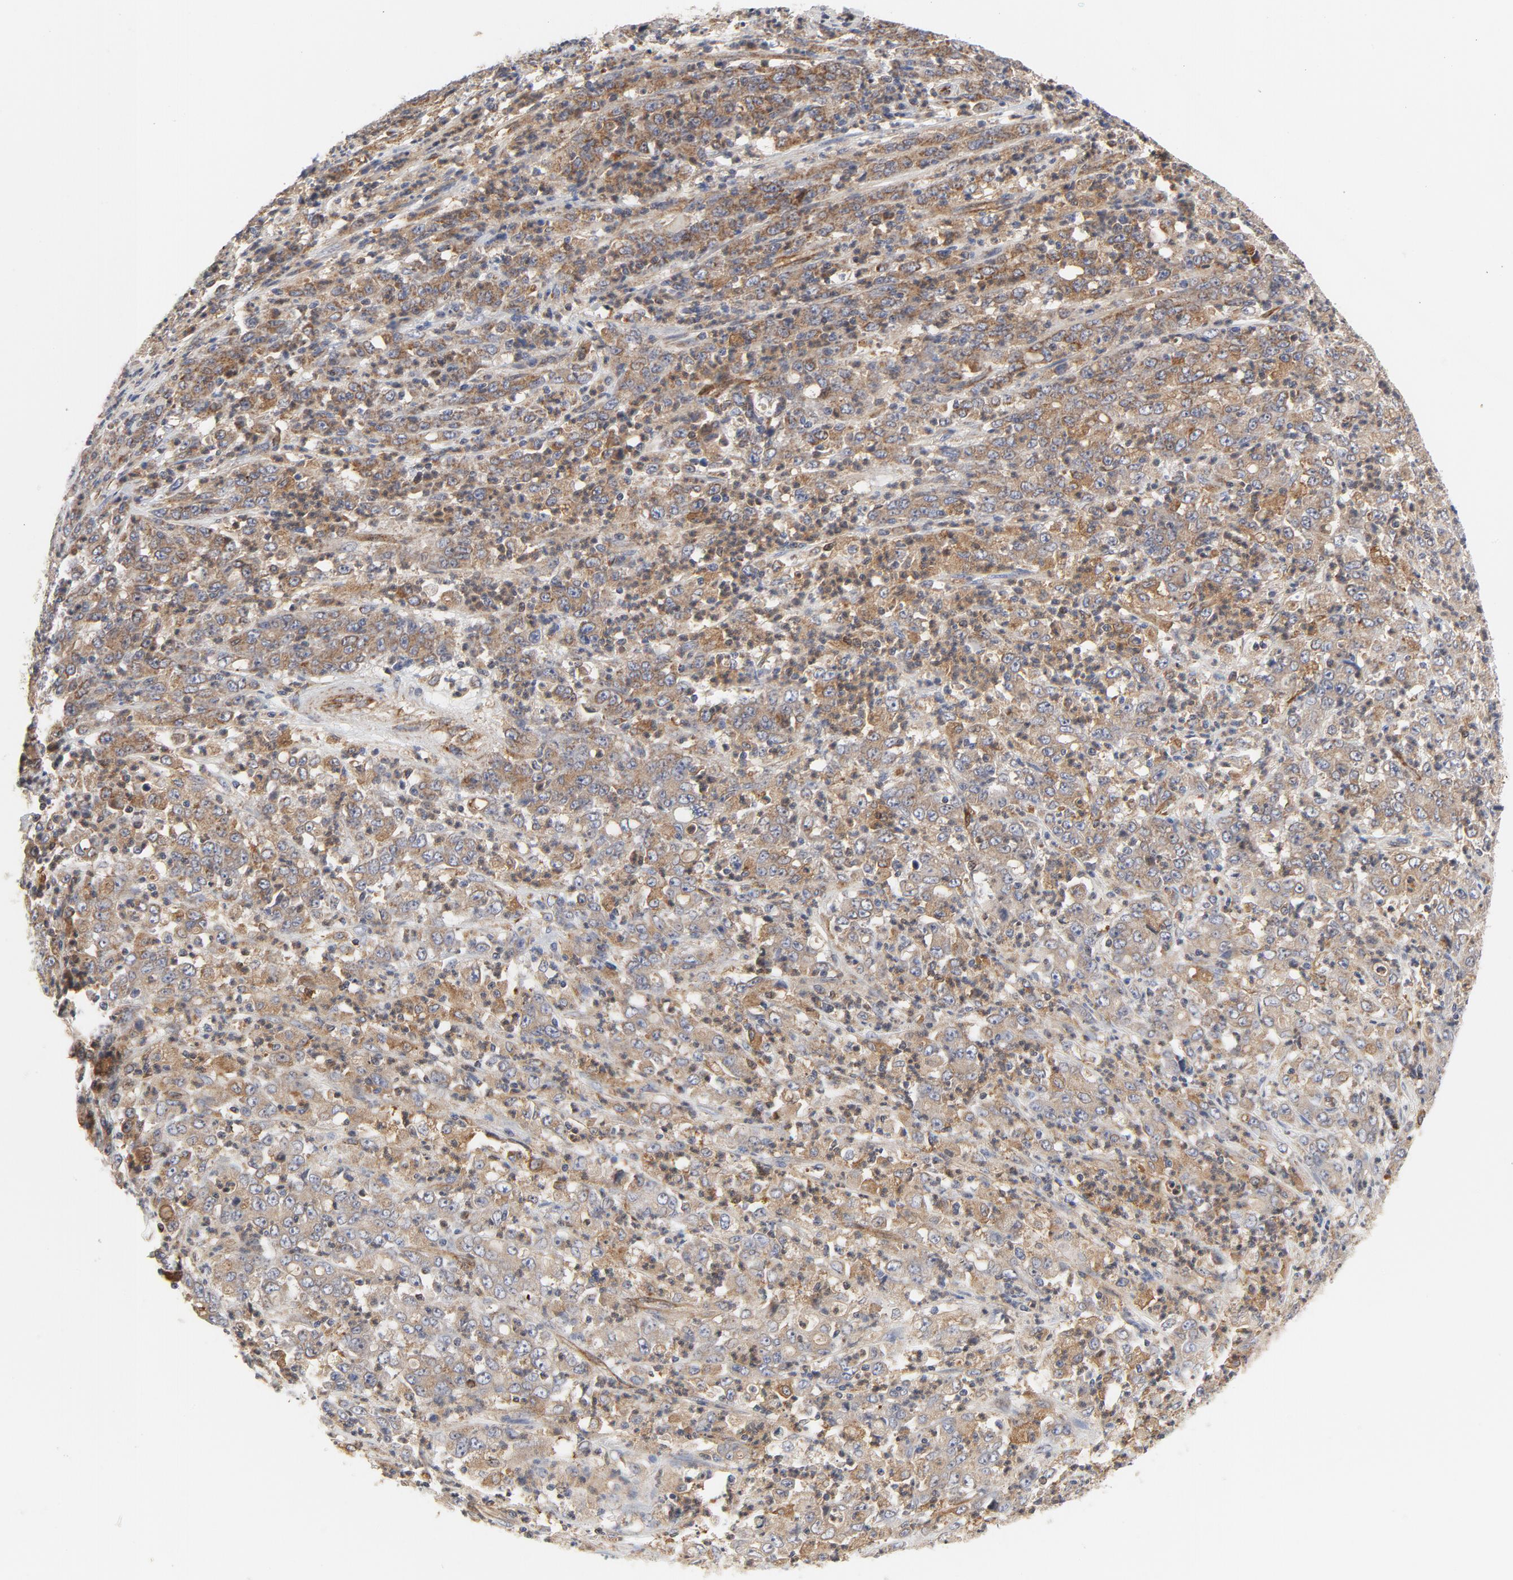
{"staining": {"intensity": "moderate", "quantity": ">75%", "location": "cytoplasmic/membranous"}, "tissue": "stomach cancer", "cell_type": "Tumor cells", "image_type": "cancer", "snomed": [{"axis": "morphology", "description": "Adenocarcinoma, NOS"}, {"axis": "topography", "description": "Stomach, lower"}], "caption": "Stomach adenocarcinoma tissue displays moderate cytoplasmic/membranous positivity in approximately >75% of tumor cells", "gene": "RAPGEF4", "patient": {"sex": "female", "age": 71}}